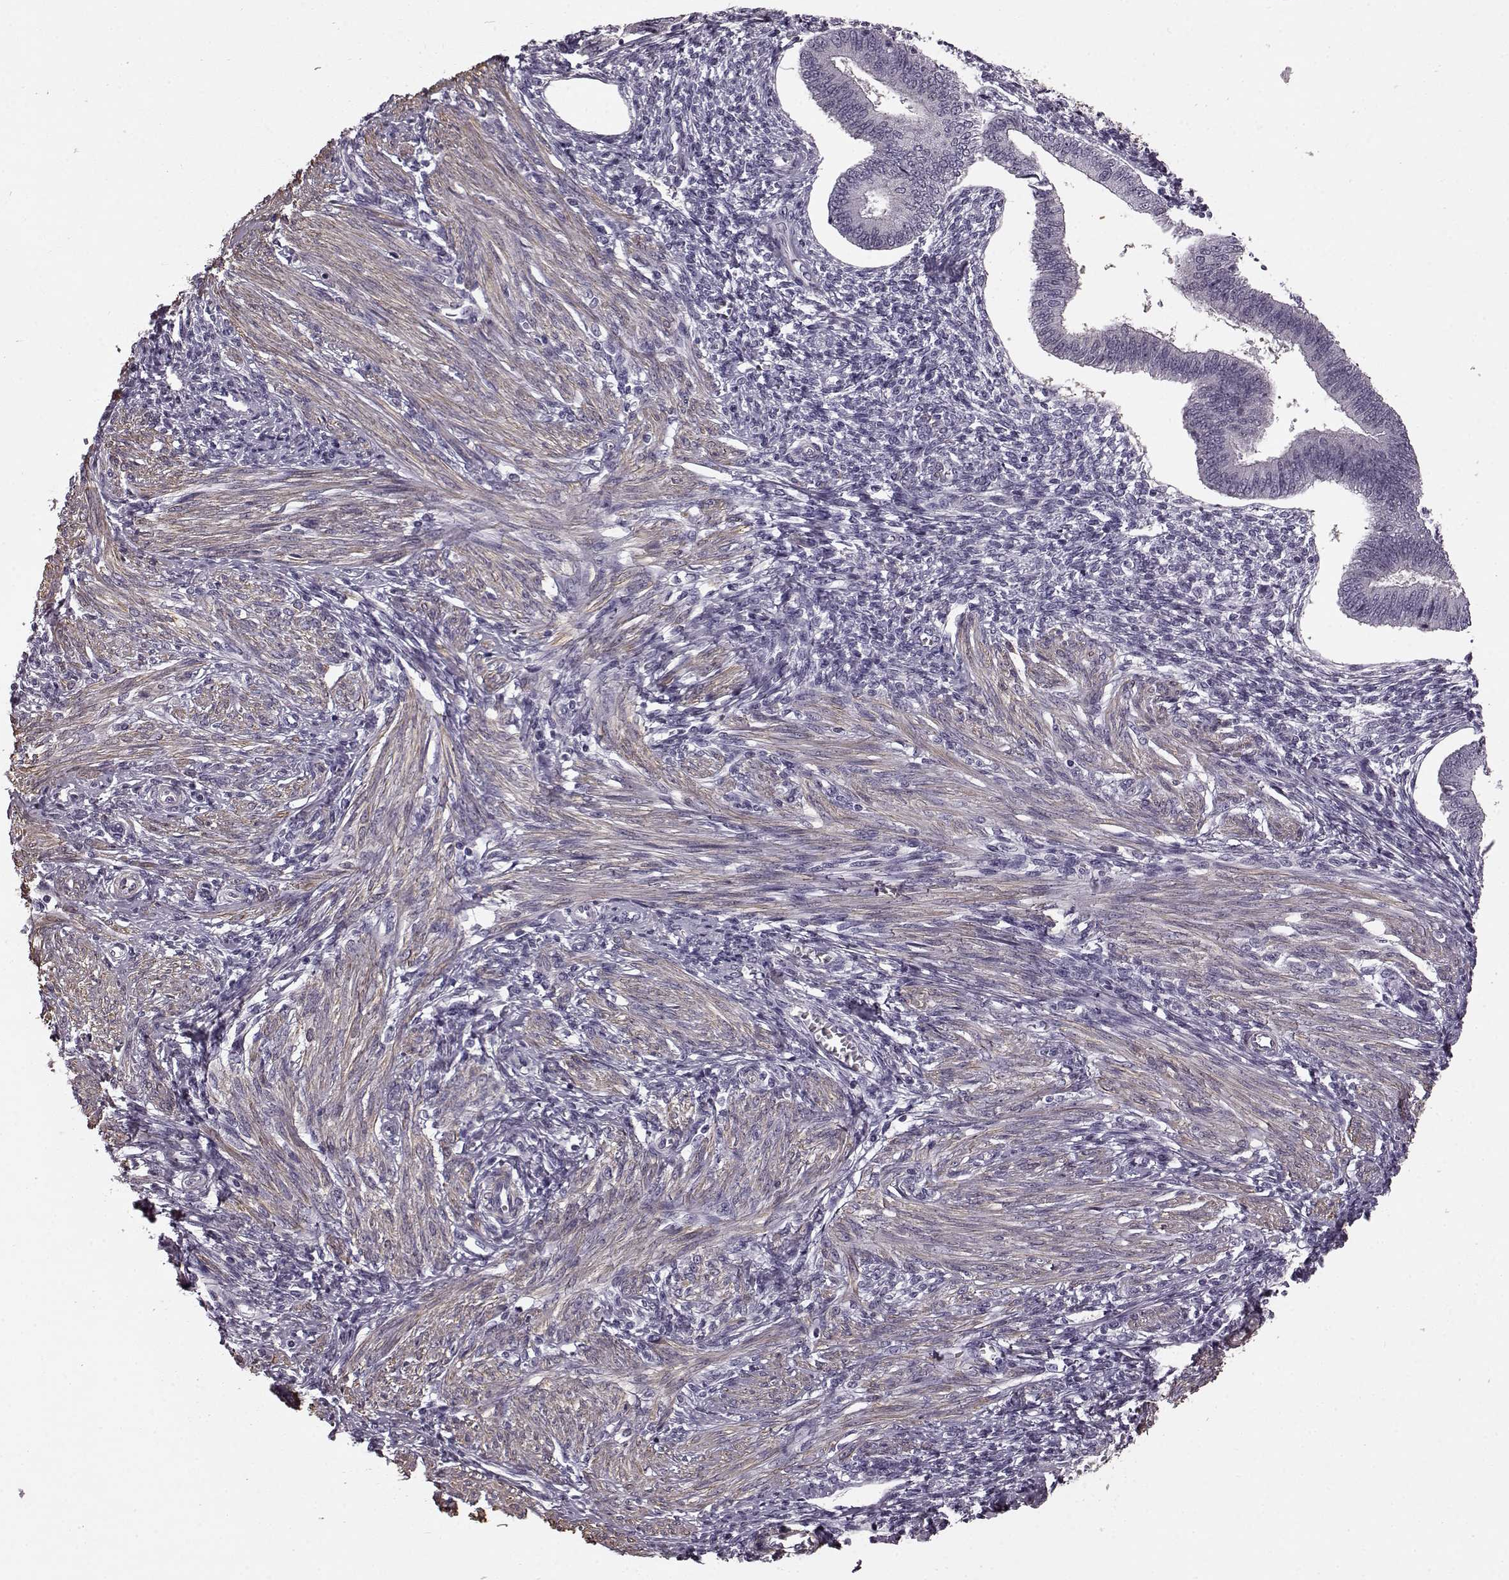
{"staining": {"intensity": "negative", "quantity": "none", "location": "none"}, "tissue": "endometrium", "cell_type": "Cells in endometrial stroma", "image_type": "normal", "snomed": [{"axis": "morphology", "description": "Normal tissue, NOS"}, {"axis": "topography", "description": "Endometrium"}], "caption": "Immunohistochemical staining of normal endometrium reveals no significant expression in cells in endometrial stroma. (DAB (3,3'-diaminobenzidine) immunohistochemistry with hematoxylin counter stain).", "gene": "SLCO3A1", "patient": {"sex": "female", "age": 42}}